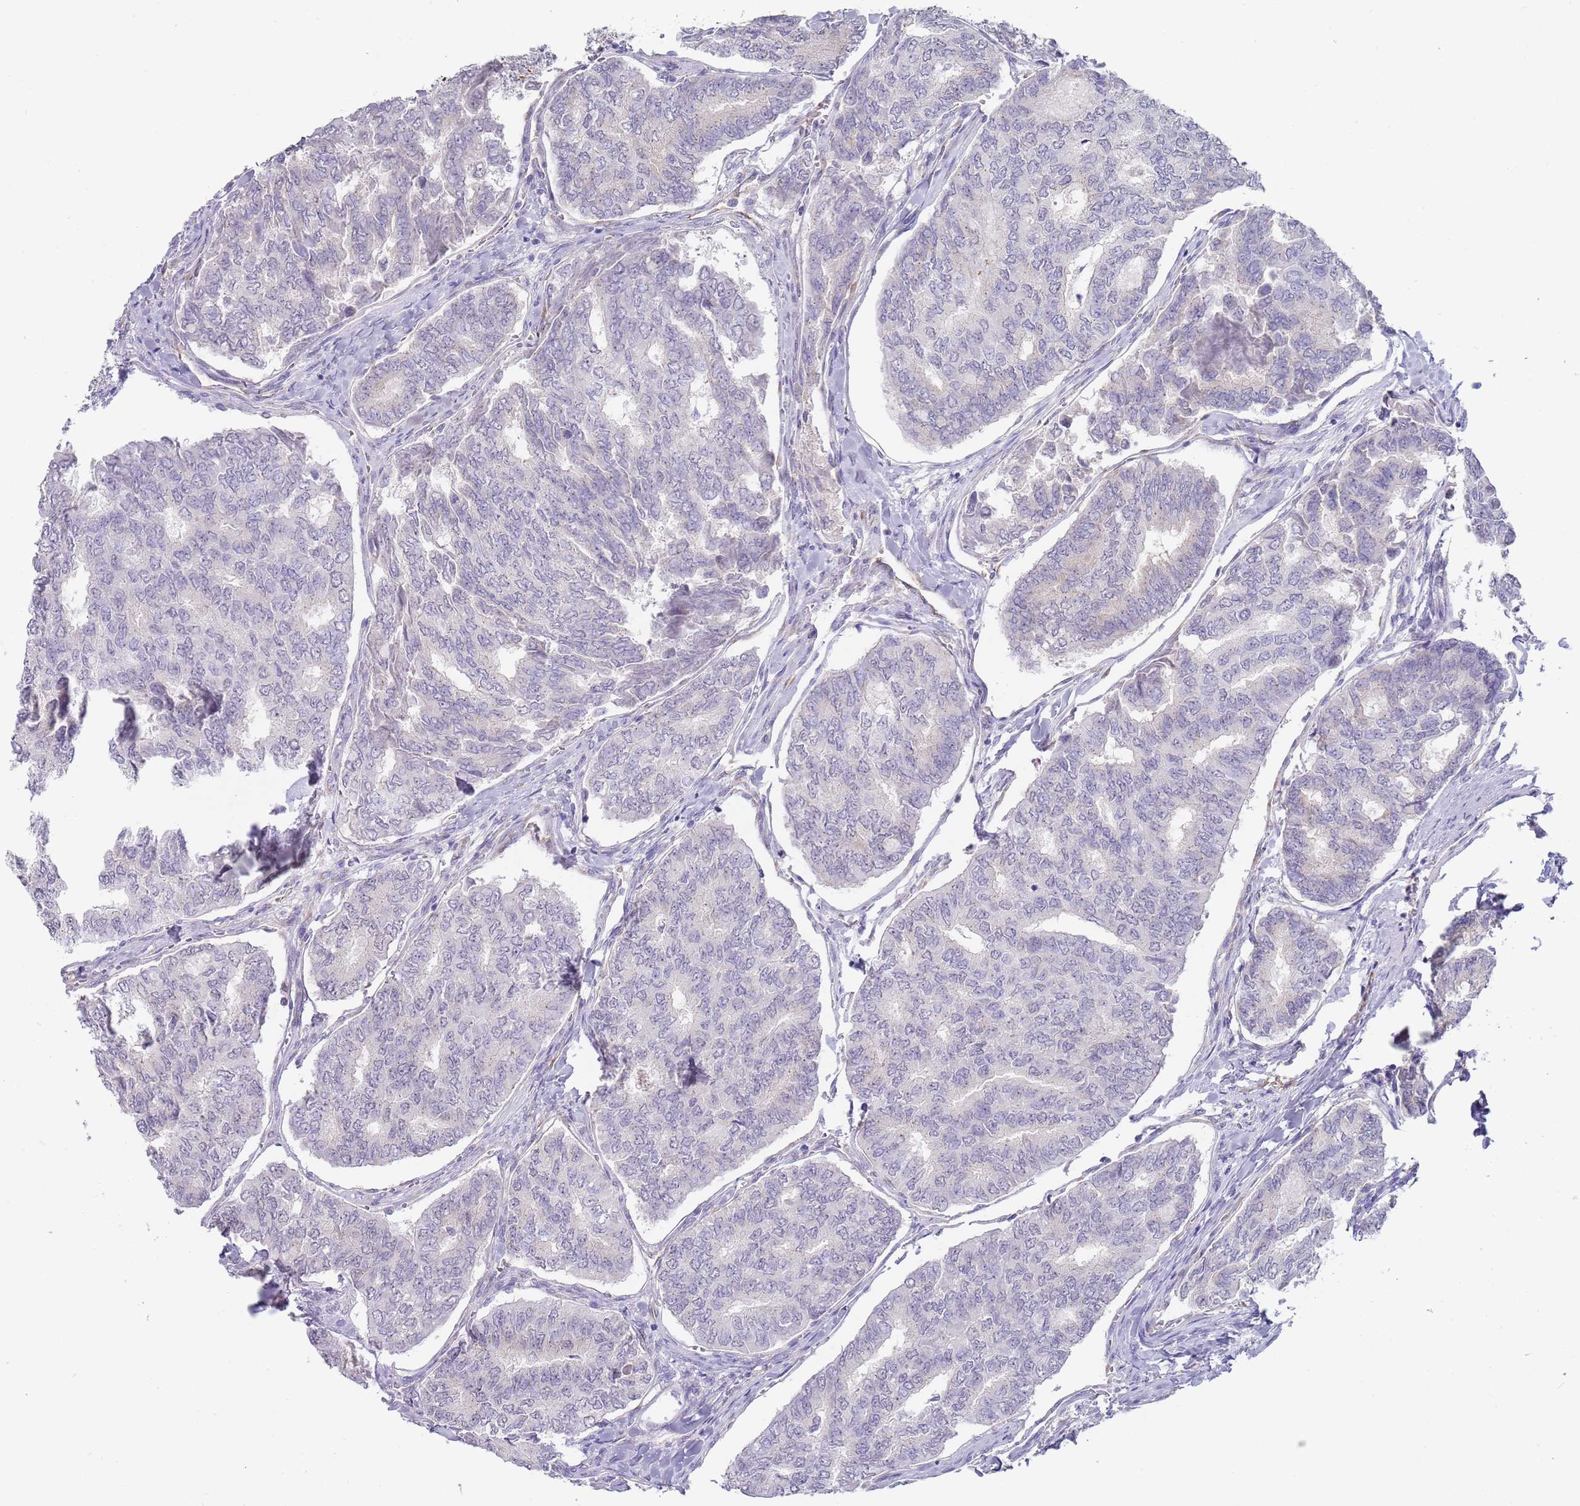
{"staining": {"intensity": "negative", "quantity": "none", "location": "none"}, "tissue": "thyroid cancer", "cell_type": "Tumor cells", "image_type": "cancer", "snomed": [{"axis": "morphology", "description": "Papillary adenocarcinoma, NOS"}, {"axis": "topography", "description": "Thyroid gland"}], "caption": "Immunohistochemistry (IHC) of human thyroid papillary adenocarcinoma exhibits no staining in tumor cells.", "gene": "TNRC6C", "patient": {"sex": "female", "age": 35}}